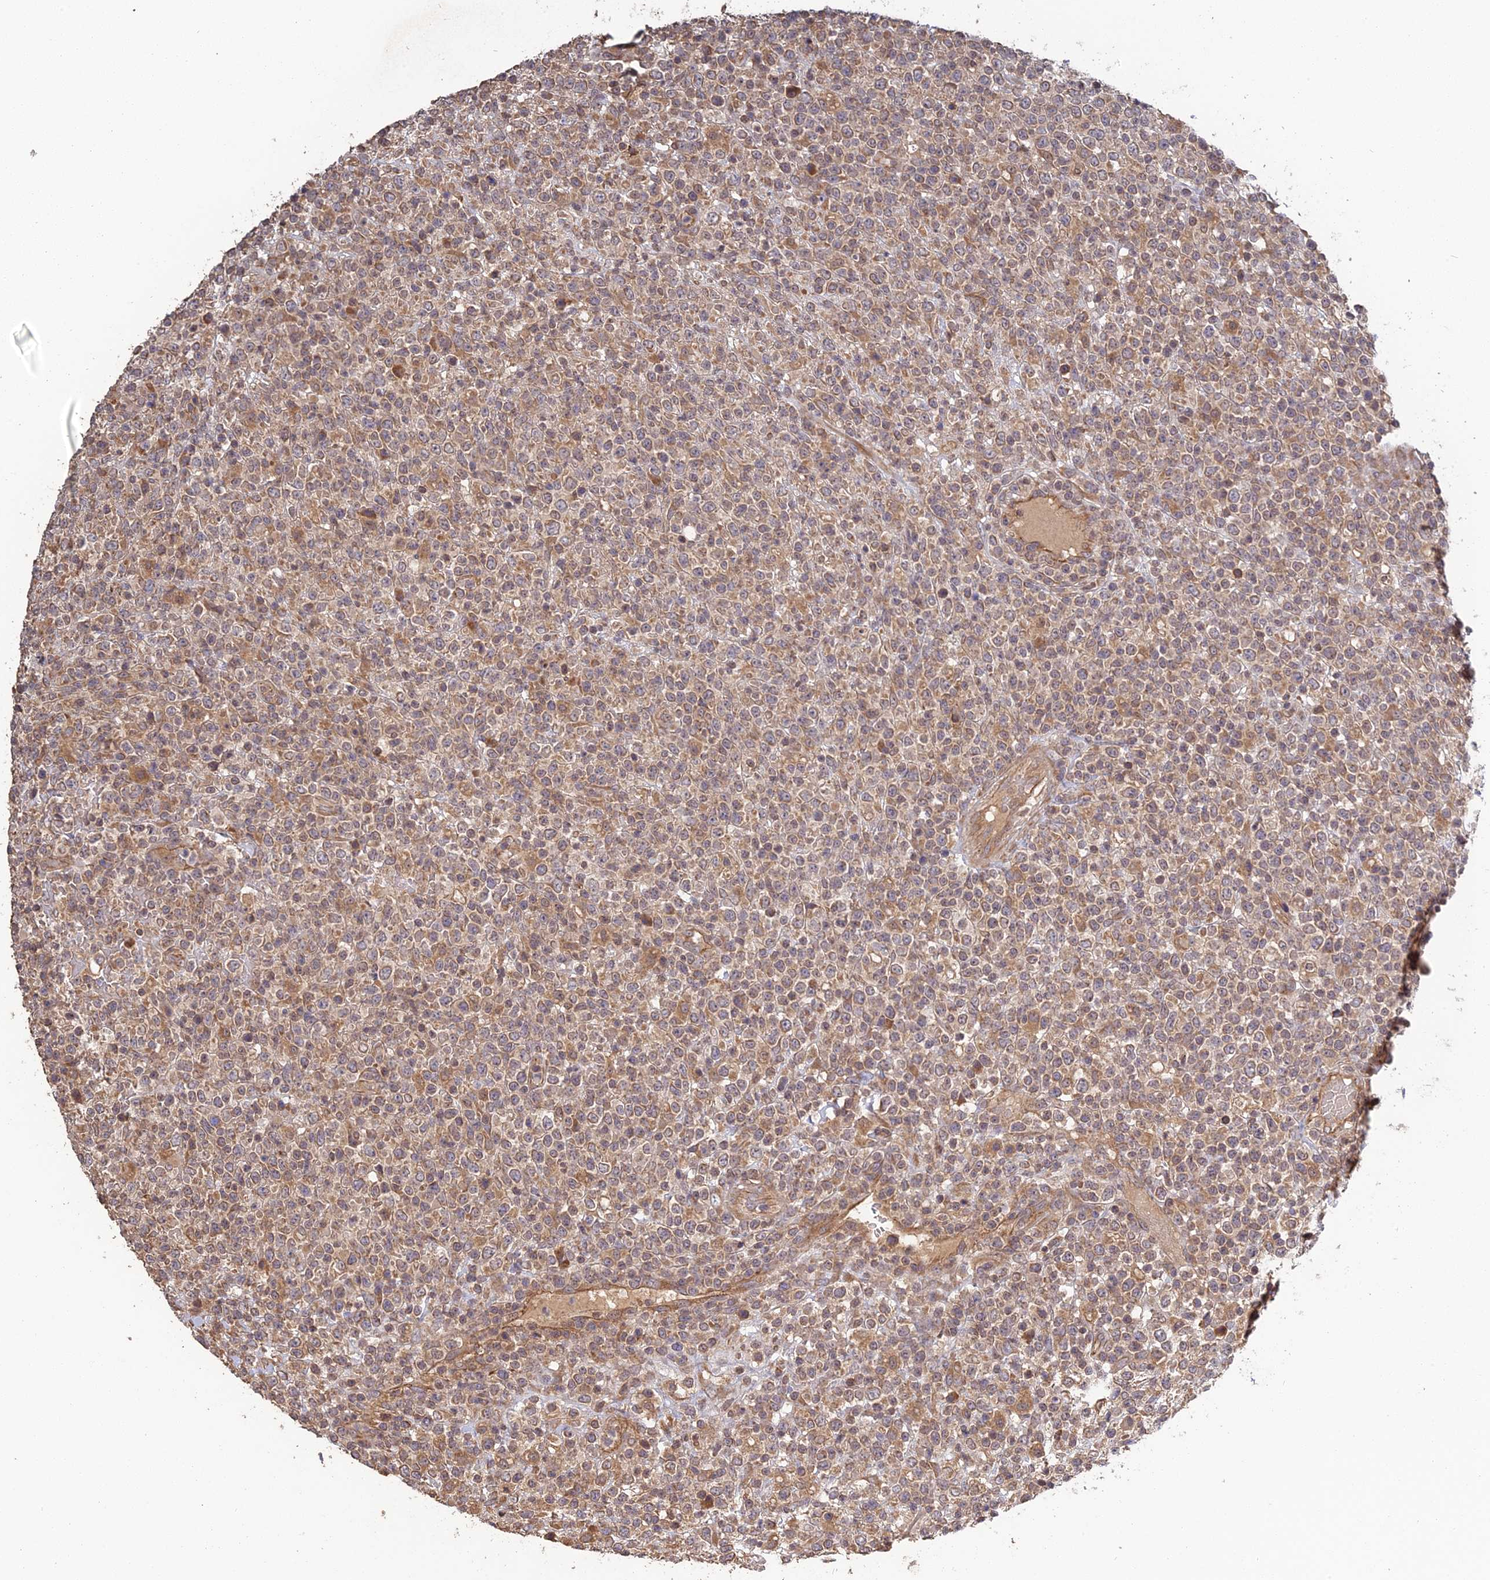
{"staining": {"intensity": "moderate", "quantity": ">75%", "location": "cytoplasmic/membranous"}, "tissue": "lymphoma", "cell_type": "Tumor cells", "image_type": "cancer", "snomed": [{"axis": "morphology", "description": "Malignant lymphoma, non-Hodgkin's type, High grade"}, {"axis": "topography", "description": "Colon"}], "caption": "High-grade malignant lymphoma, non-Hodgkin's type tissue displays moderate cytoplasmic/membranous positivity in approximately >75% of tumor cells, visualized by immunohistochemistry. The protein is shown in brown color, while the nuclei are stained blue.", "gene": "ARHGAP40", "patient": {"sex": "female", "age": 53}}